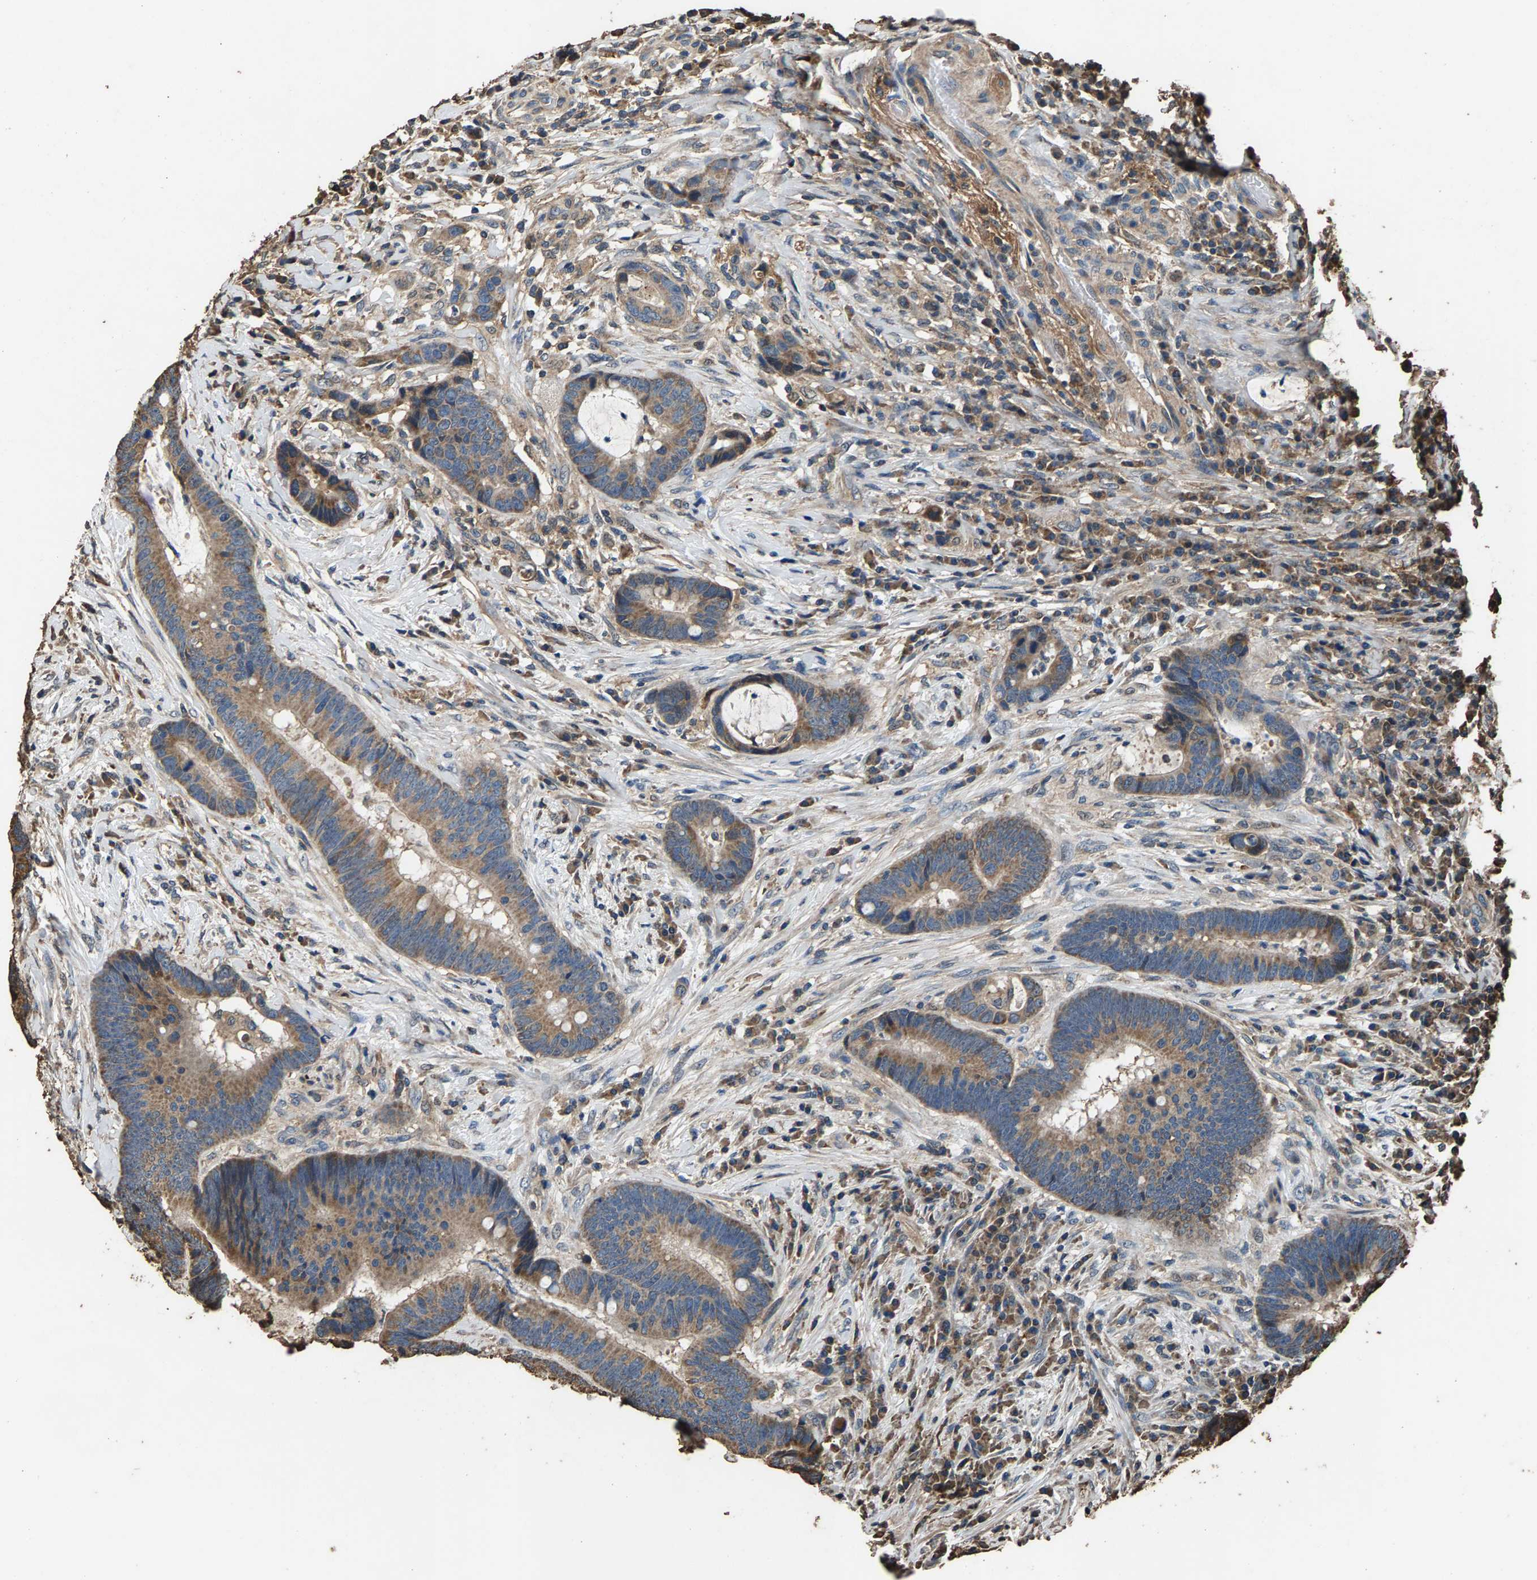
{"staining": {"intensity": "moderate", "quantity": ">75%", "location": "cytoplasmic/membranous"}, "tissue": "colorectal cancer", "cell_type": "Tumor cells", "image_type": "cancer", "snomed": [{"axis": "morphology", "description": "Adenocarcinoma, NOS"}, {"axis": "topography", "description": "Rectum"}, {"axis": "topography", "description": "Anal"}], "caption": "Colorectal adenocarcinoma stained with DAB (3,3'-diaminobenzidine) IHC reveals medium levels of moderate cytoplasmic/membranous expression in about >75% of tumor cells. The staining is performed using DAB brown chromogen to label protein expression. The nuclei are counter-stained blue using hematoxylin.", "gene": "MRPL27", "patient": {"sex": "female", "age": 89}}